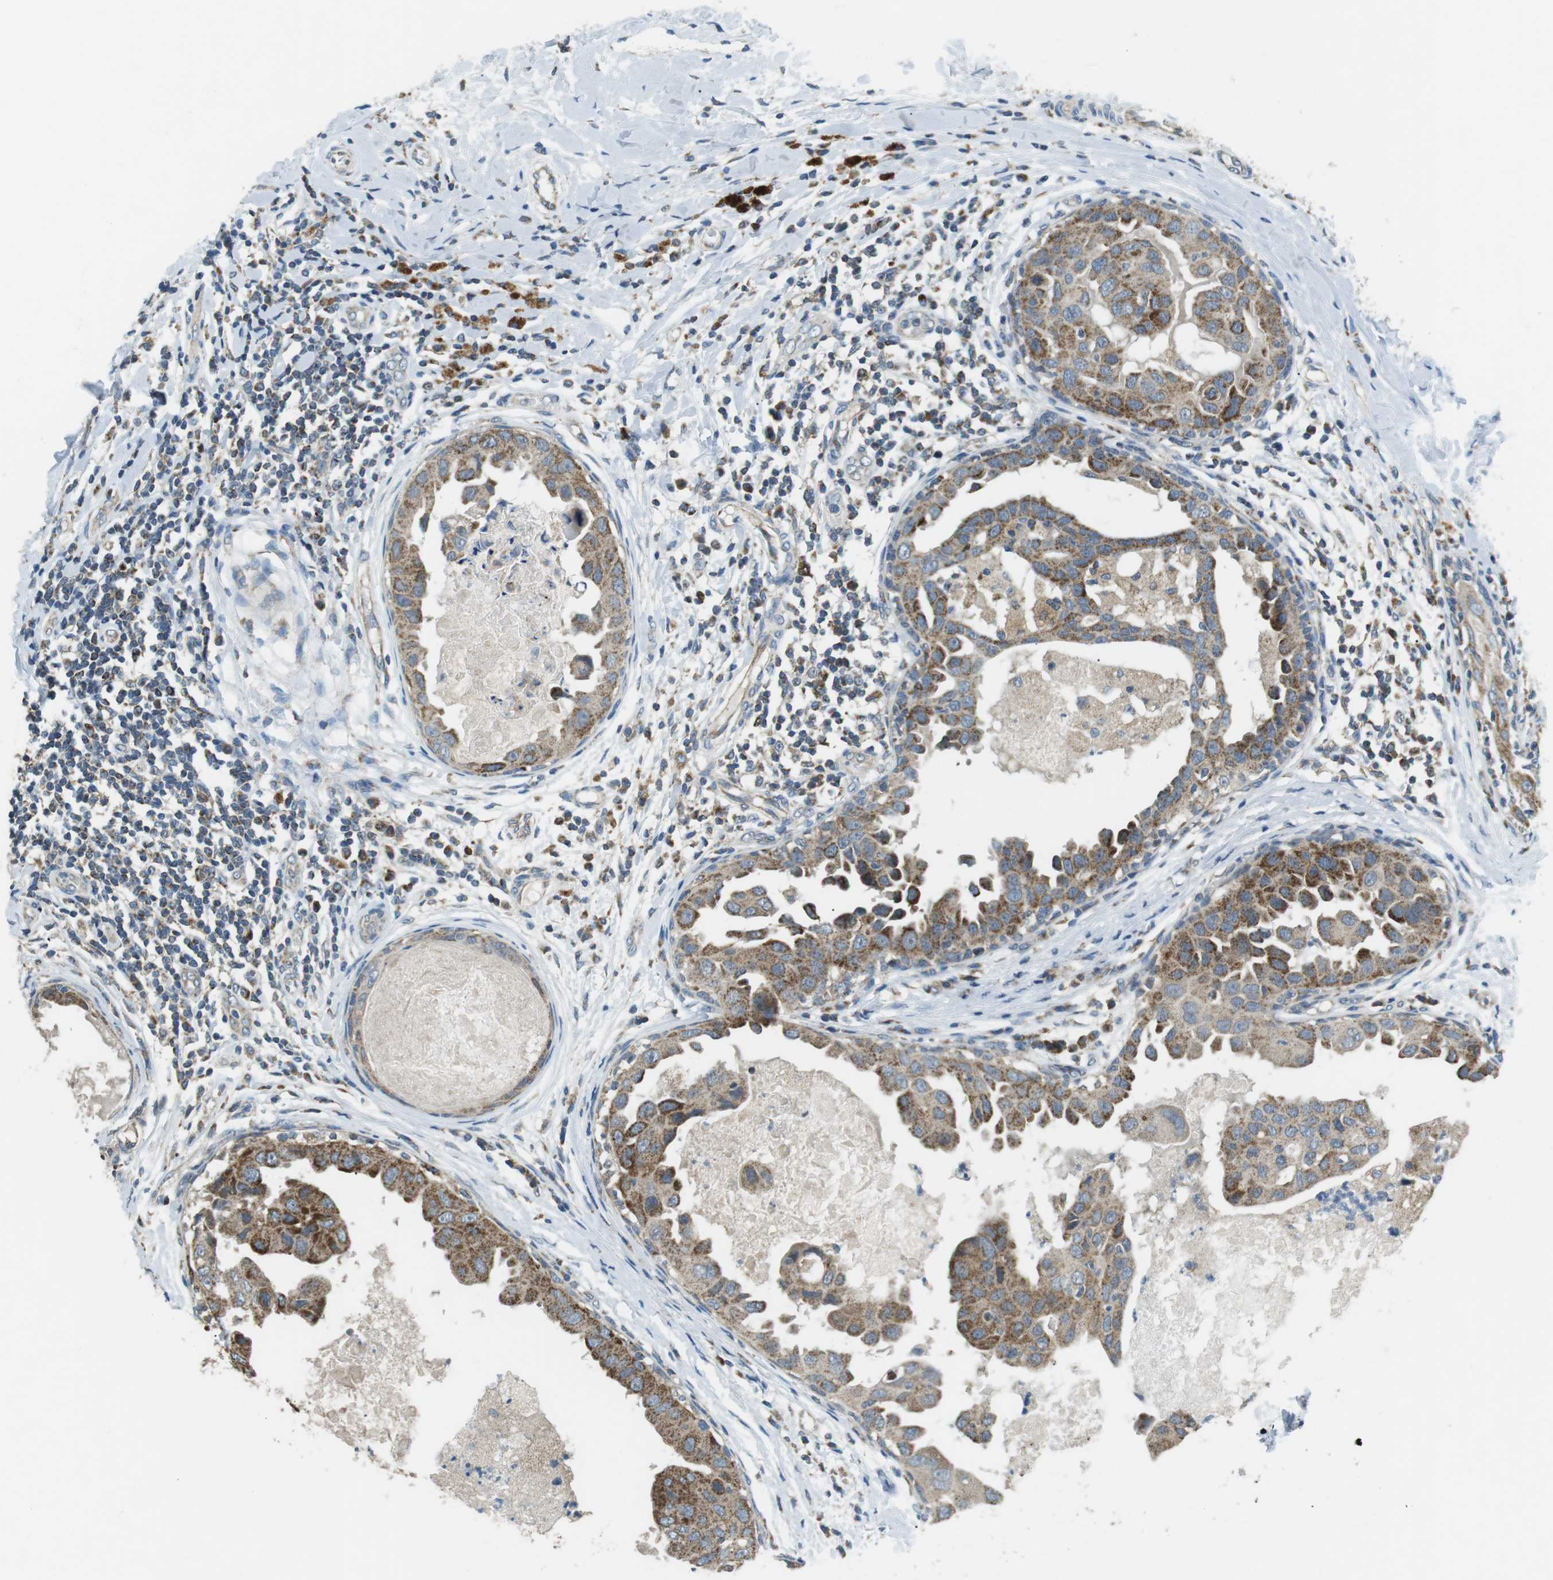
{"staining": {"intensity": "strong", "quantity": ">75%", "location": "cytoplasmic/membranous"}, "tissue": "breast cancer", "cell_type": "Tumor cells", "image_type": "cancer", "snomed": [{"axis": "morphology", "description": "Duct carcinoma"}, {"axis": "topography", "description": "Breast"}], "caption": "Immunohistochemical staining of human breast cancer shows strong cytoplasmic/membranous protein staining in approximately >75% of tumor cells.", "gene": "BACE1", "patient": {"sex": "female", "age": 27}}